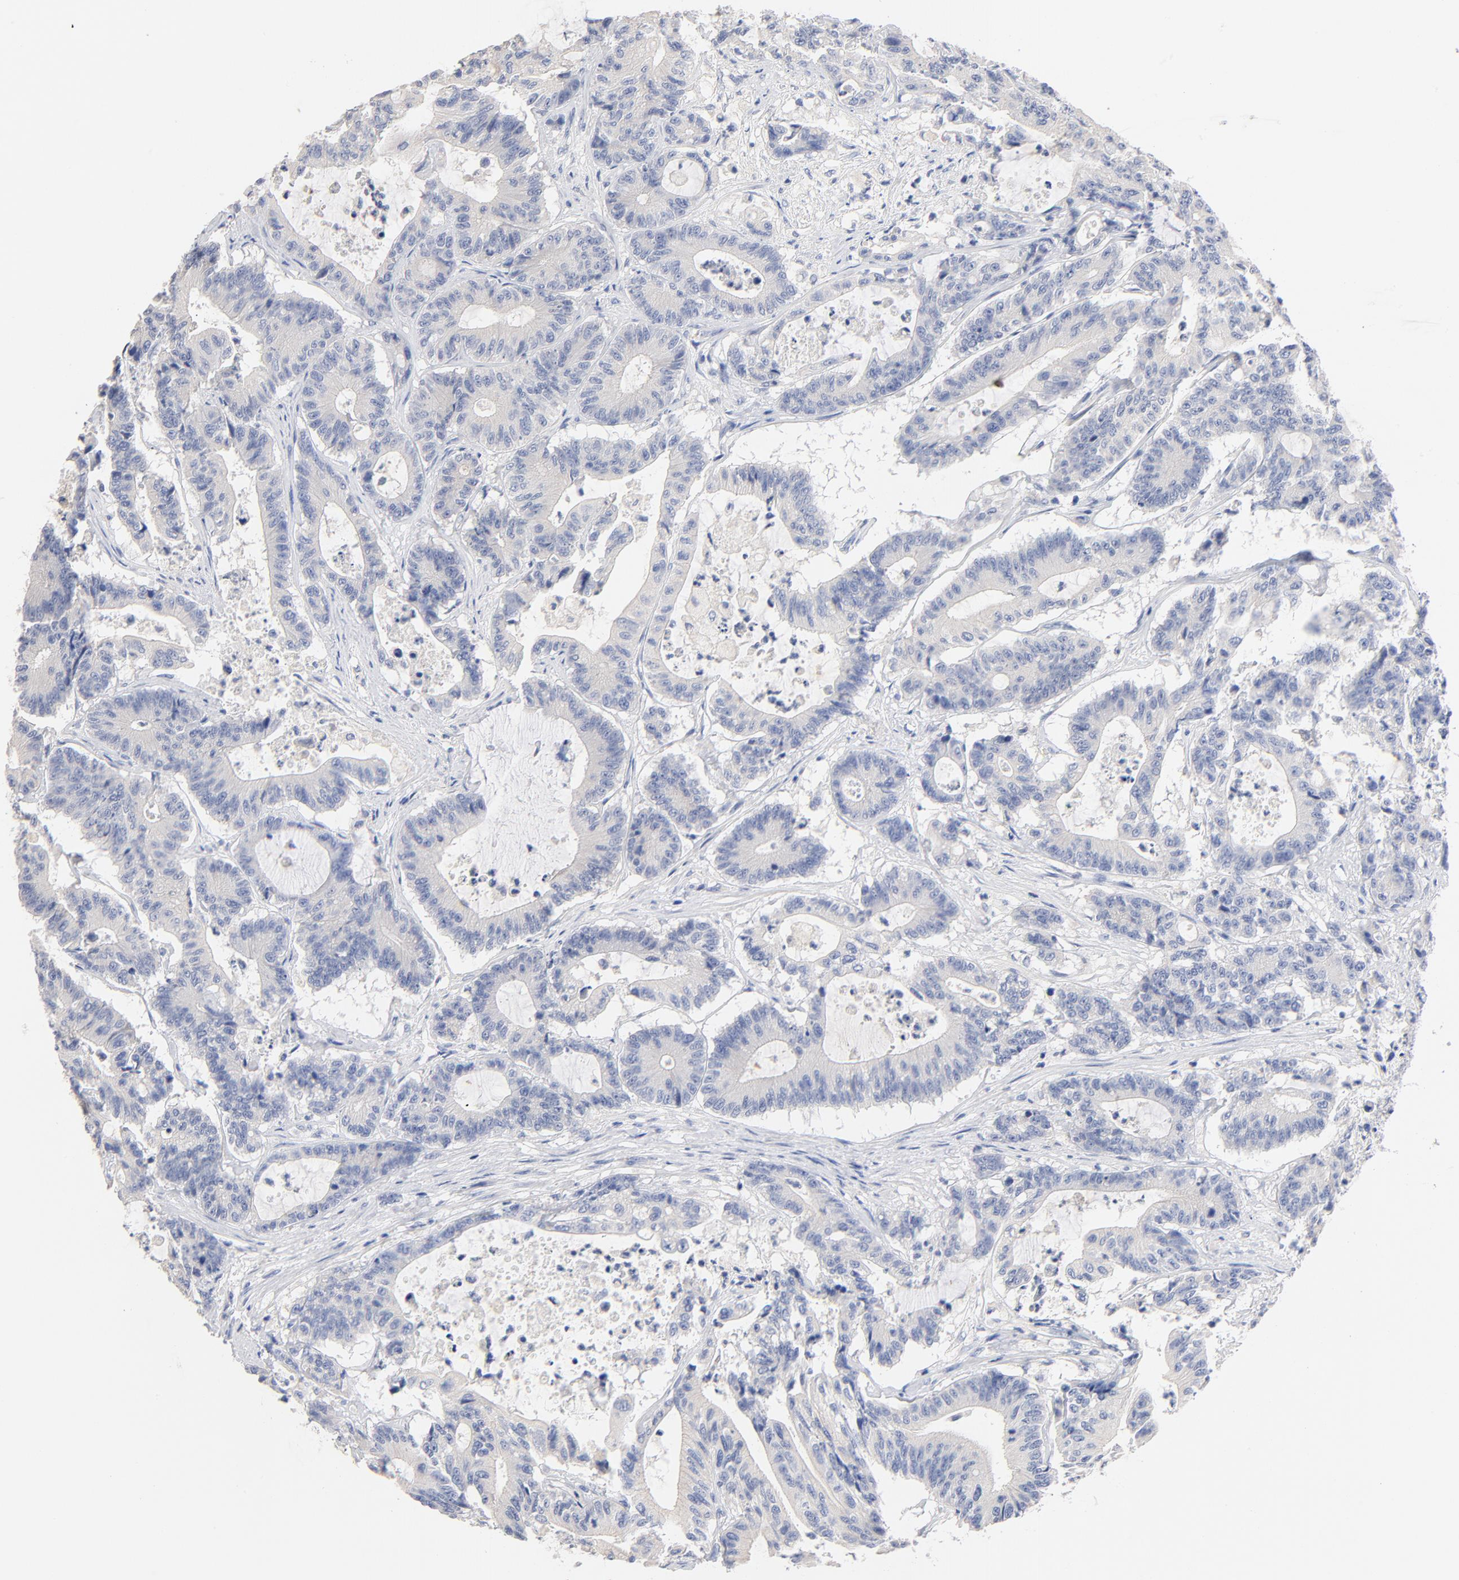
{"staining": {"intensity": "negative", "quantity": "none", "location": "none"}, "tissue": "colorectal cancer", "cell_type": "Tumor cells", "image_type": "cancer", "snomed": [{"axis": "morphology", "description": "Adenocarcinoma, NOS"}, {"axis": "topography", "description": "Colon"}], "caption": "High magnification brightfield microscopy of colorectal cancer (adenocarcinoma) stained with DAB (3,3'-diaminobenzidine) (brown) and counterstained with hematoxylin (blue): tumor cells show no significant expression. (DAB immunohistochemistry (IHC), high magnification).", "gene": "CPS1", "patient": {"sex": "female", "age": 84}}